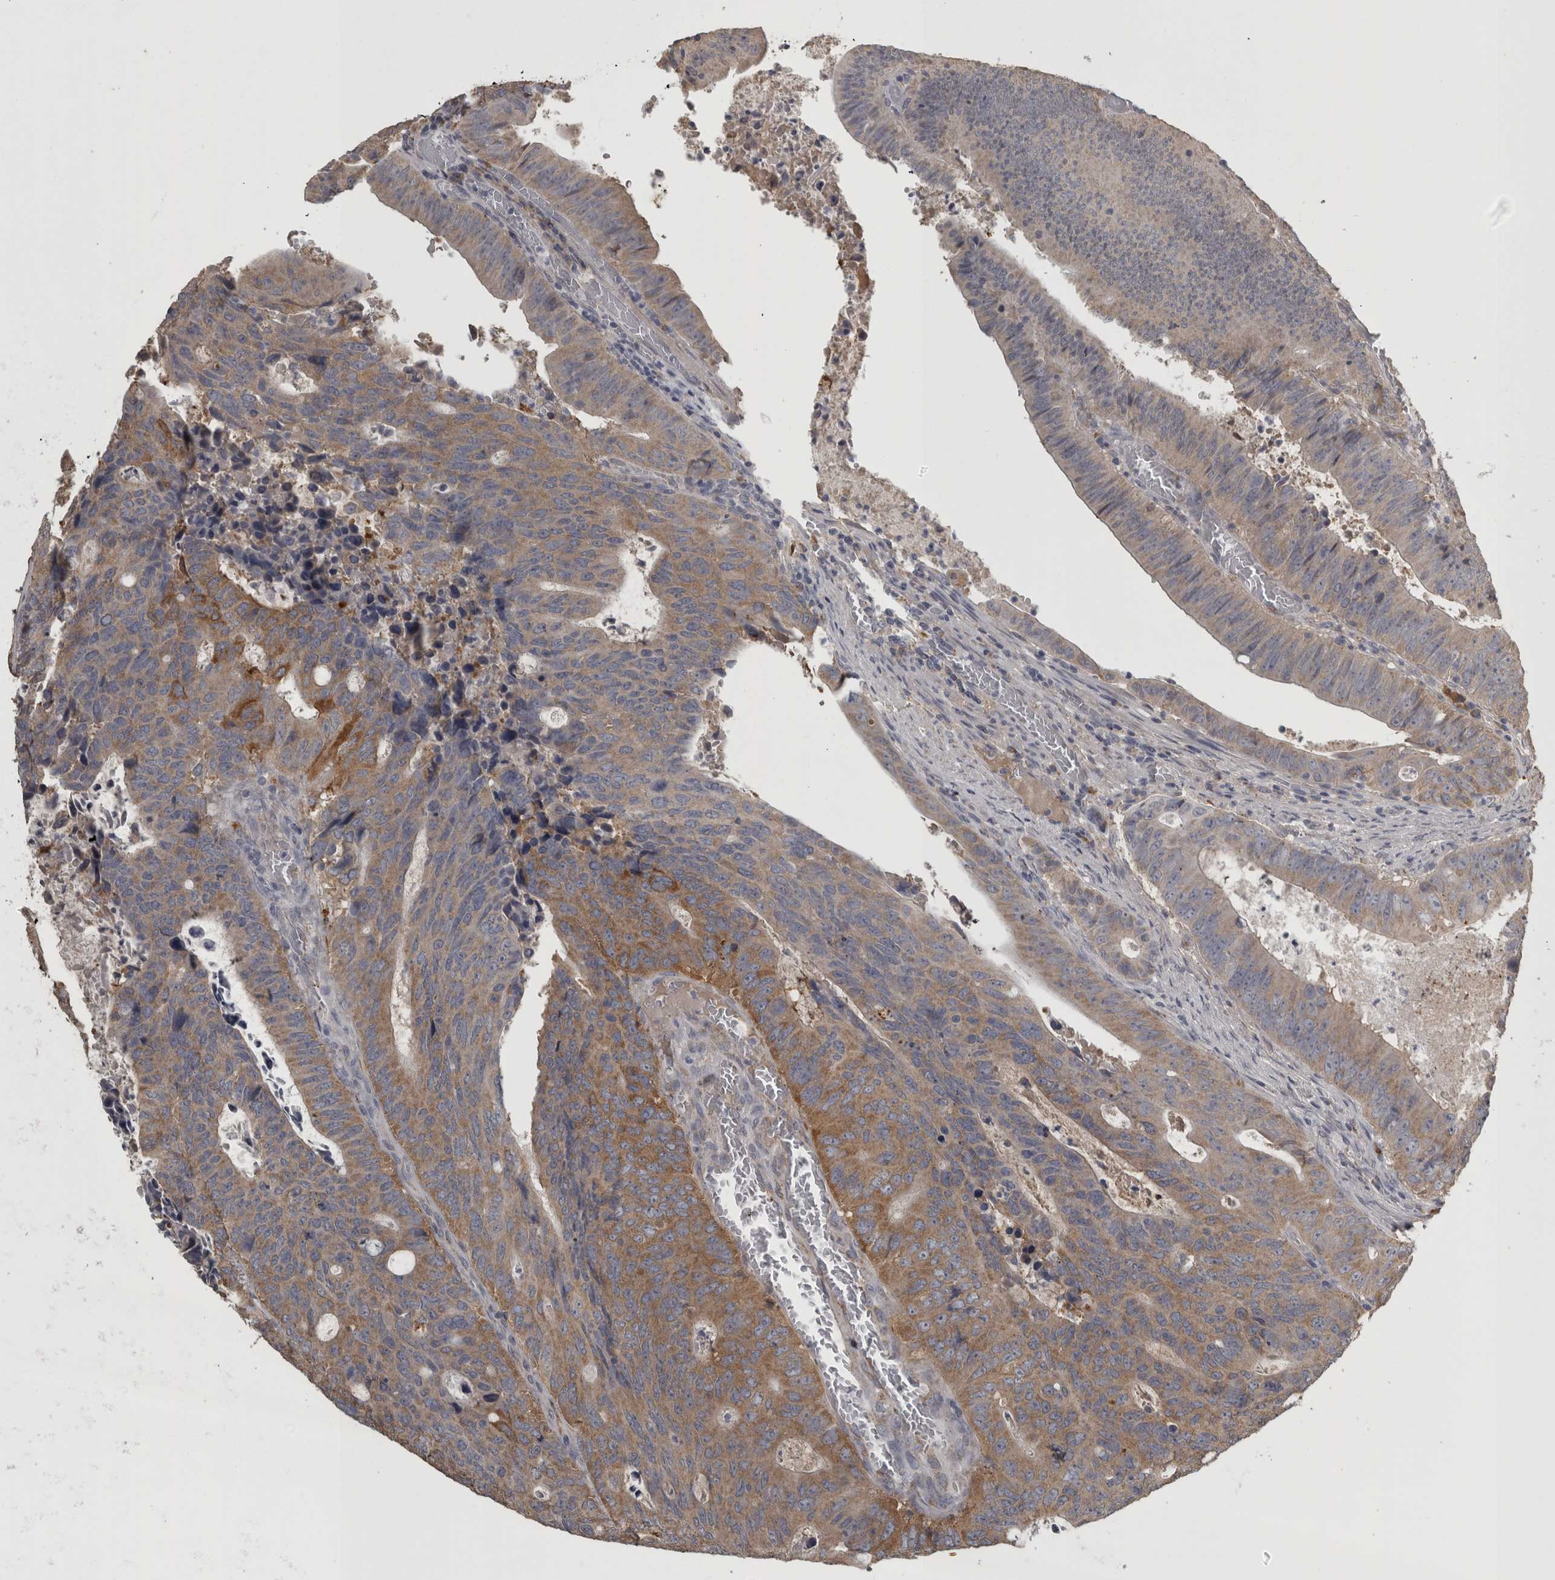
{"staining": {"intensity": "moderate", "quantity": "25%-75%", "location": "cytoplasmic/membranous"}, "tissue": "colorectal cancer", "cell_type": "Tumor cells", "image_type": "cancer", "snomed": [{"axis": "morphology", "description": "Adenocarcinoma, NOS"}, {"axis": "topography", "description": "Colon"}], "caption": "Immunohistochemical staining of adenocarcinoma (colorectal) shows moderate cytoplasmic/membranous protein positivity in approximately 25%-75% of tumor cells. (brown staining indicates protein expression, while blue staining denotes nuclei).", "gene": "FRK", "patient": {"sex": "male", "age": 87}}